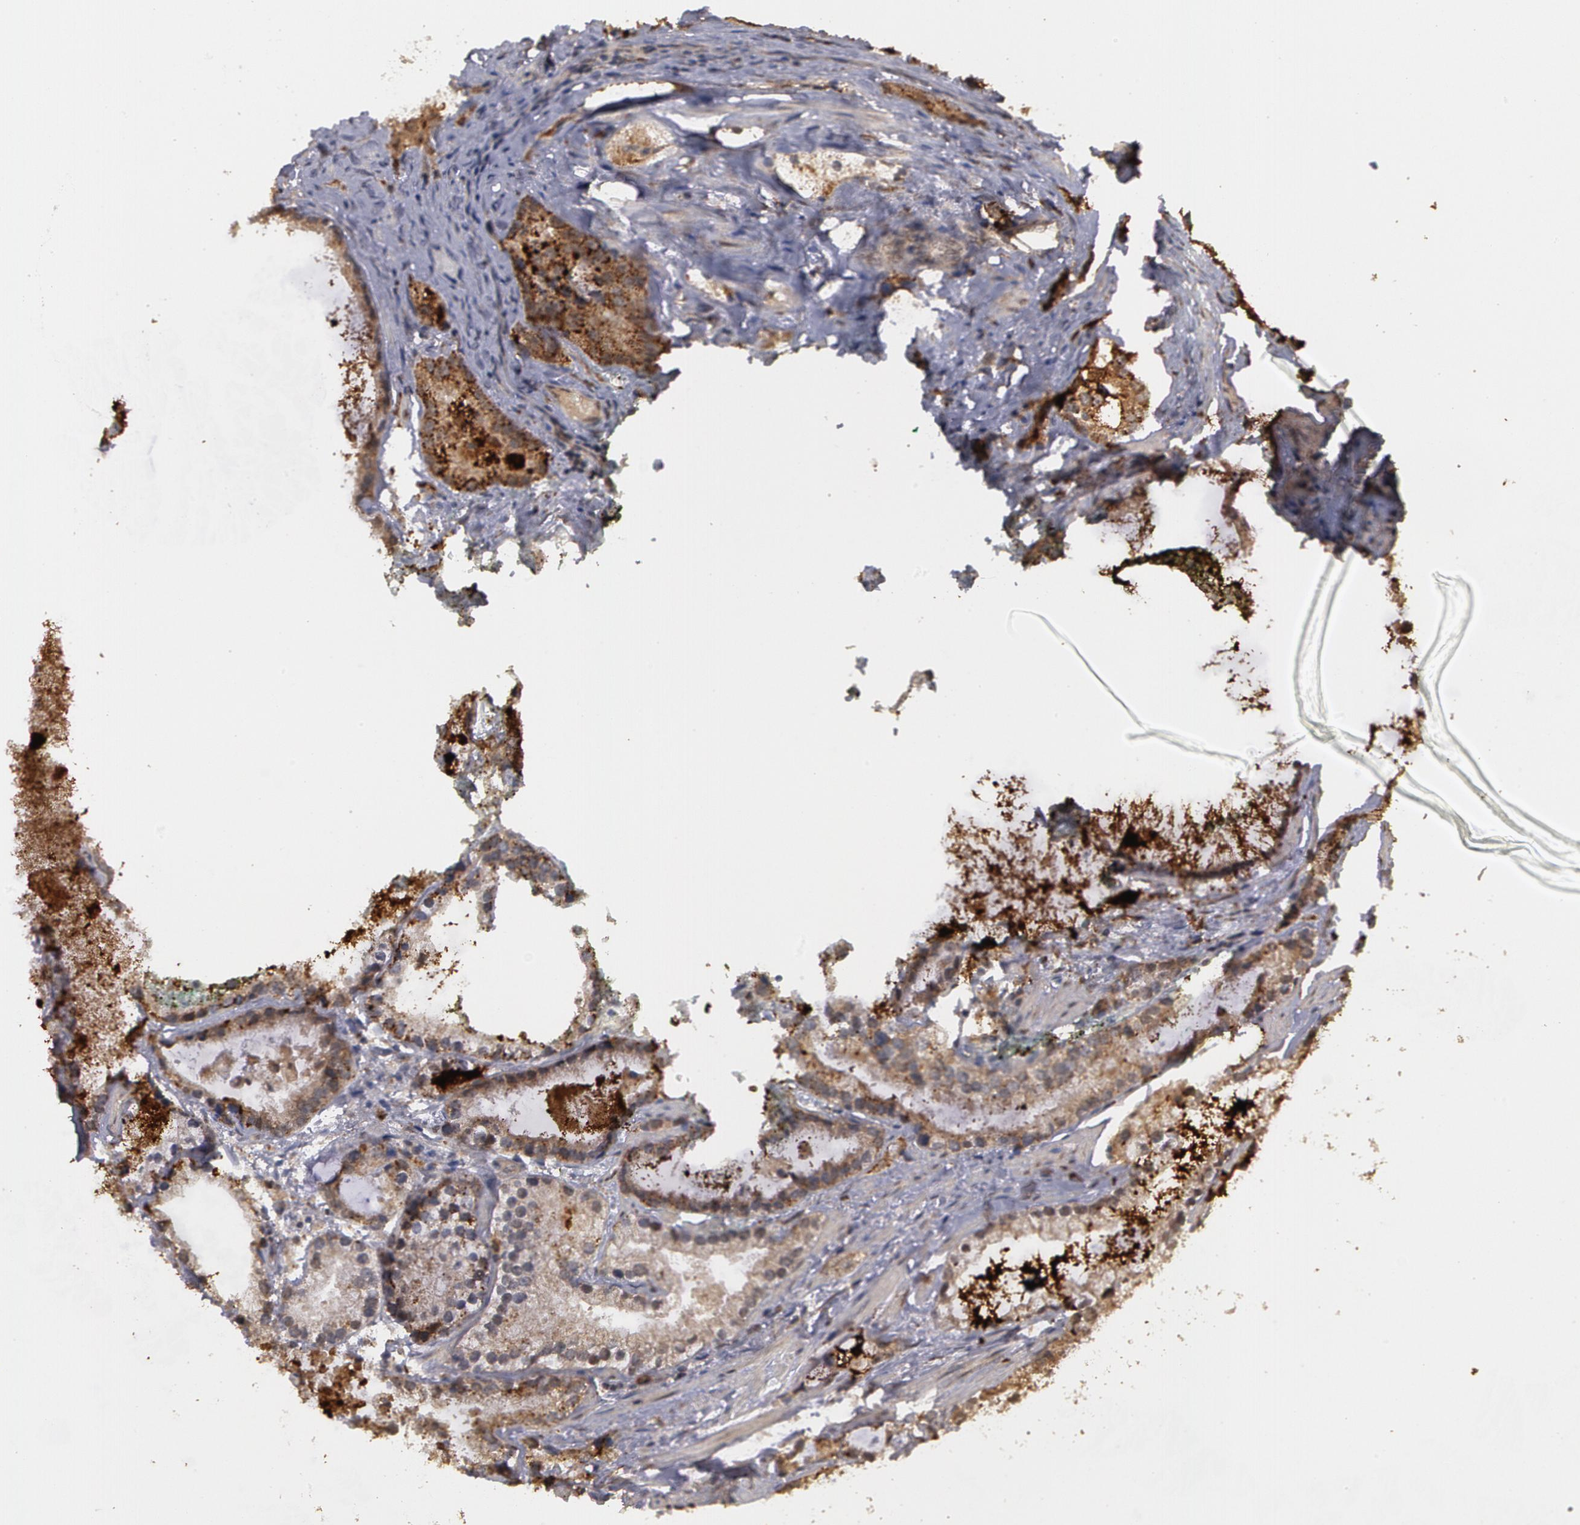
{"staining": {"intensity": "strong", "quantity": ">75%", "location": "cytoplasmic/membranous"}, "tissue": "prostate cancer", "cell_type": "Tumor cells", "image_type": "cancer", "snomed": [{"axis": "morphology", "description": "Adenocarcinoma, High grade"}, {"axis": "topography", "description": "Prostate"}], "caption": "IHC (DAB (3,3'-diaminobenzidine)) staining of prostate adenocarcinoma (high-grade) demonstrates strong cytoplasmic/membranous protein expression in about >75% of tumor cells.", "gene": "GLIS1", "patient": {"sex": "male", "age": 63}}